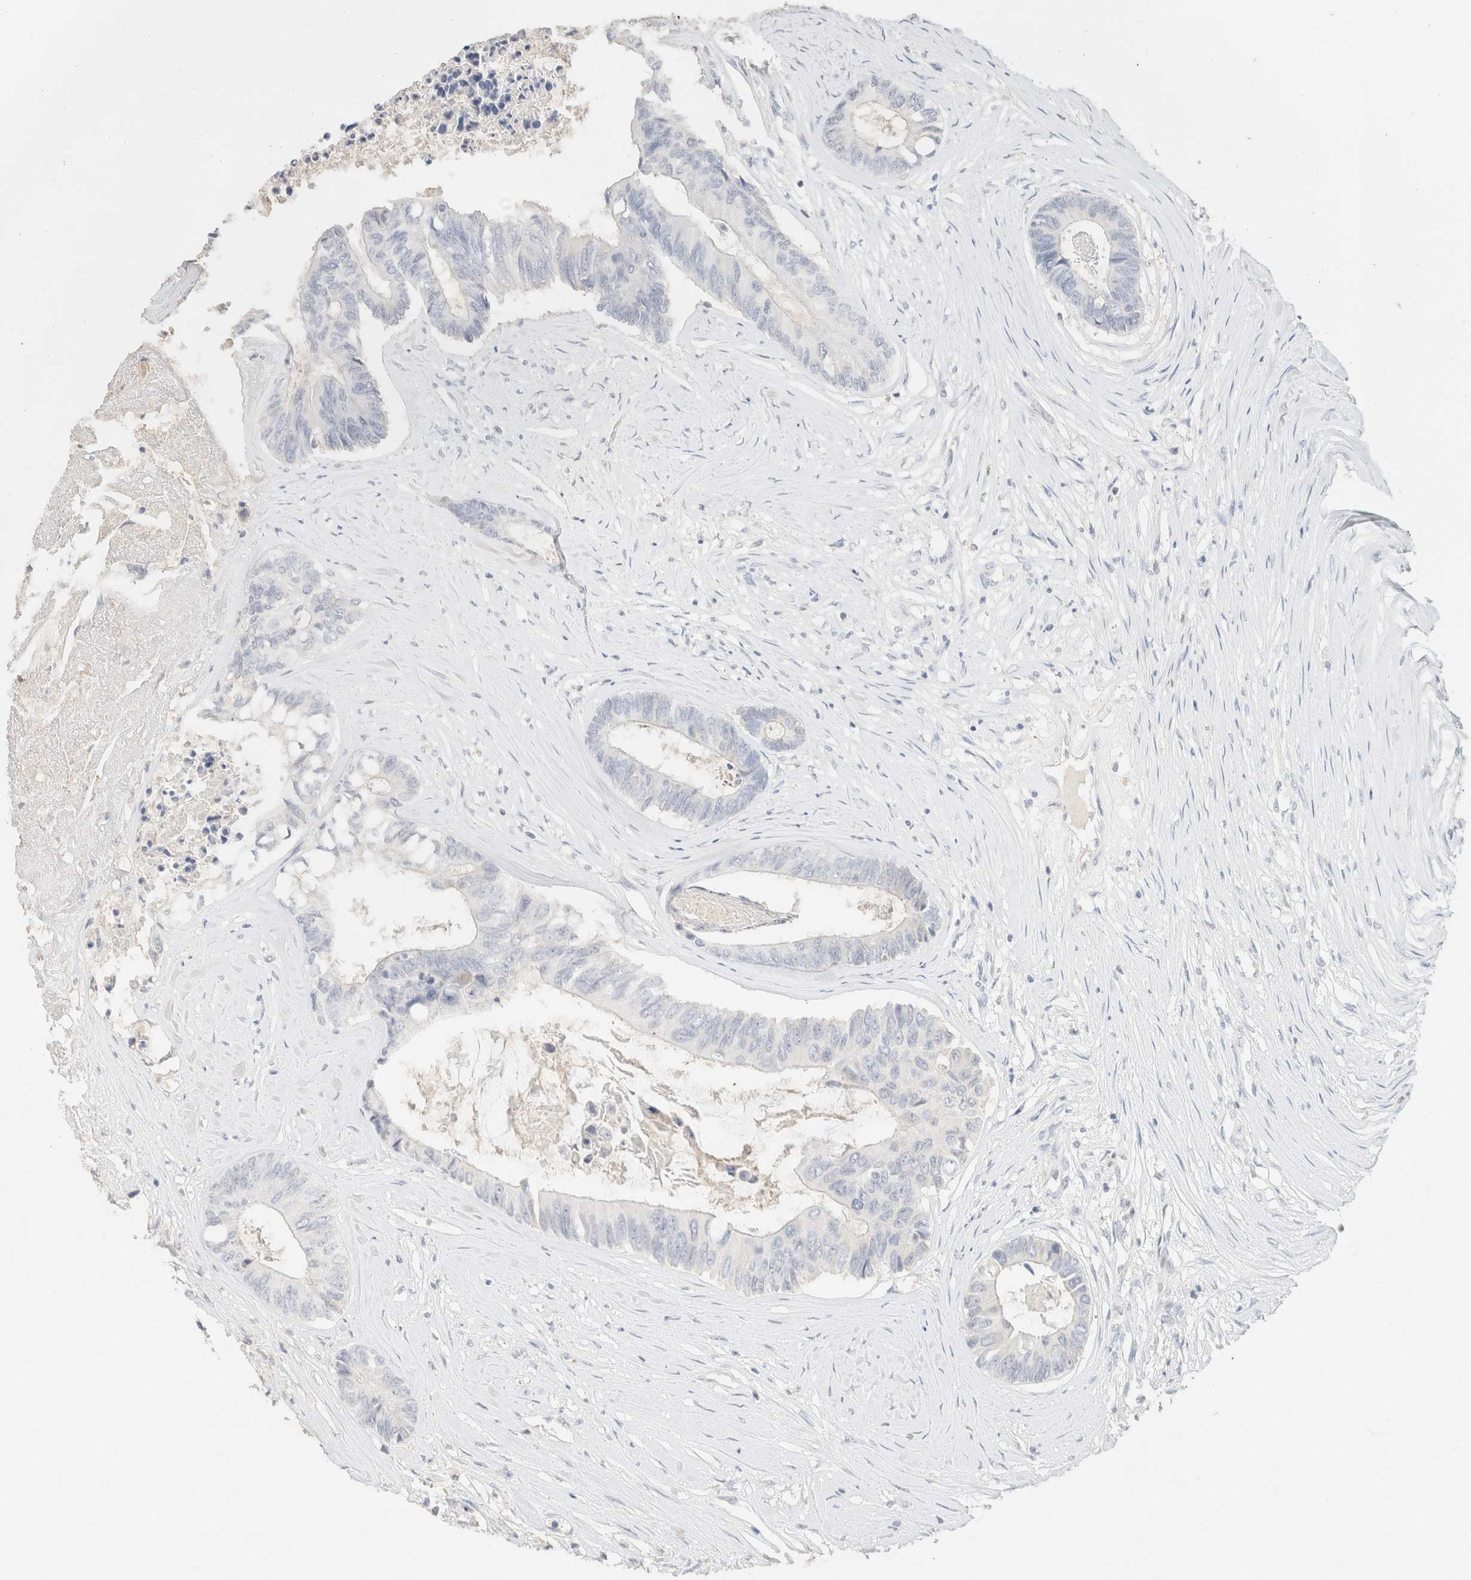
{"staining": {"intensity": "negative", "quantity": "none", "location": "none"}, "tissue": "colorectal cancer", "cell_type": "Tumor cells", "image_type": "cancer", "snomed": [{"axis": "morphology", "description": "Adenocarcinoma, NOS"}, {"axis": "topography", "description": "Rectum"}], "caption": "This image is of colorectal cancer stained with IHC to label a protein in brown with the nuclei are counter-stained blue. There is no expression in tumor cells.", "gene": "CPA1", "patient": {"sex": "male", "age": 63}}